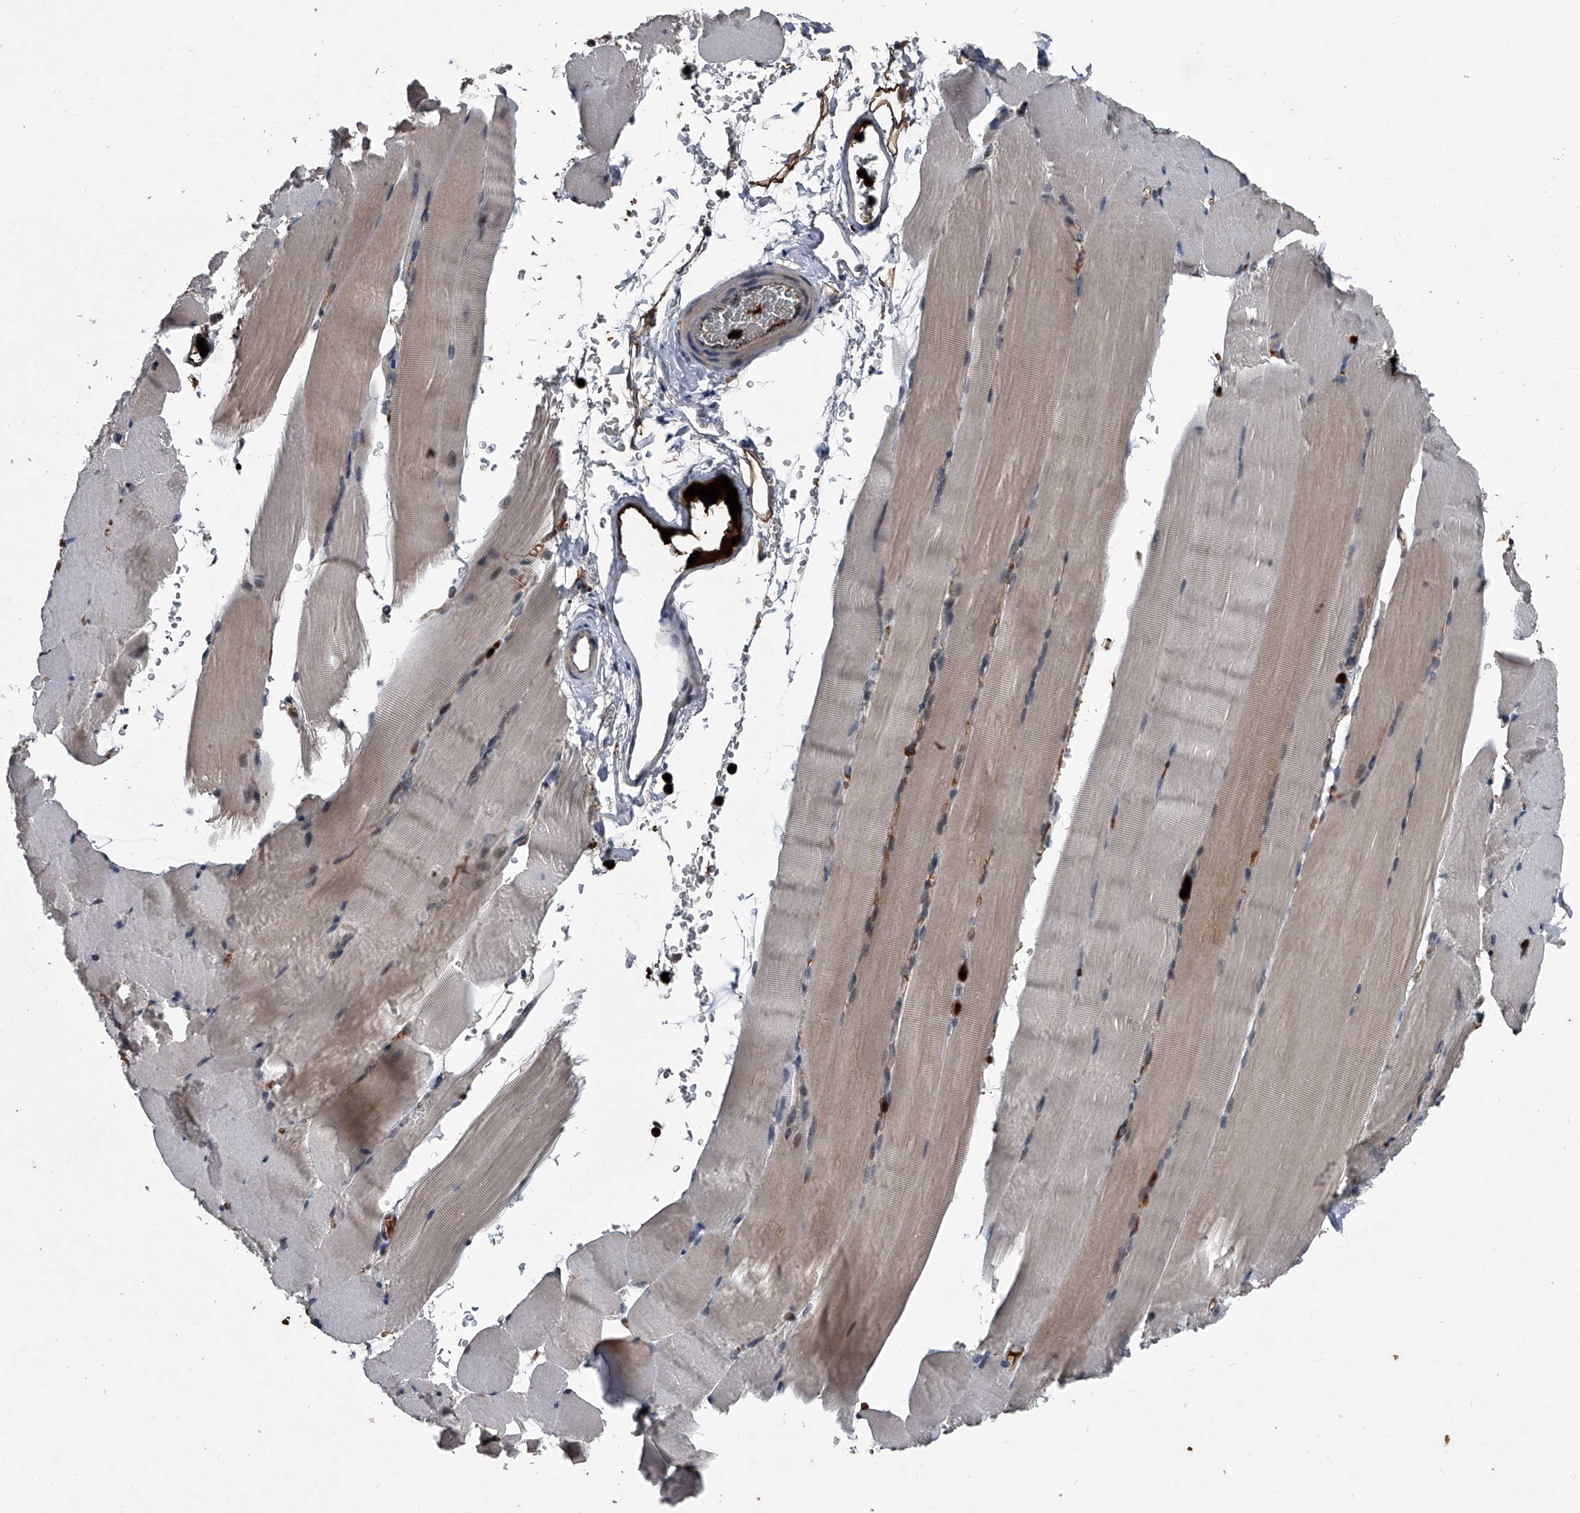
{"staining": {"intensity": "moderate", "quantity": "<25%", "location": "cytoplasmic/membranous"}, "tissue": "skeletal muscle", "cell_type": "Myocytes", "image_type": "normal", "snomed": [{"axis": "morphology", "description": "Normal tissue, NOS"}, {"axis": "topography", "description": "Skeletal muscle"}, {"axis": "topography", "description": "Parathyroid gland"}], "caption": "The photomicrograph shows immunohistochemical staining of normal skeletal muscle. There is moderate cytoplasmic/membranous staining is appreciated in approximately <25% of myocytes. (DAB IHC with brightfield microscopy, high magnification).", "gene": "MAPKAP1", "patient": {"sex": "female", "age": 37}}